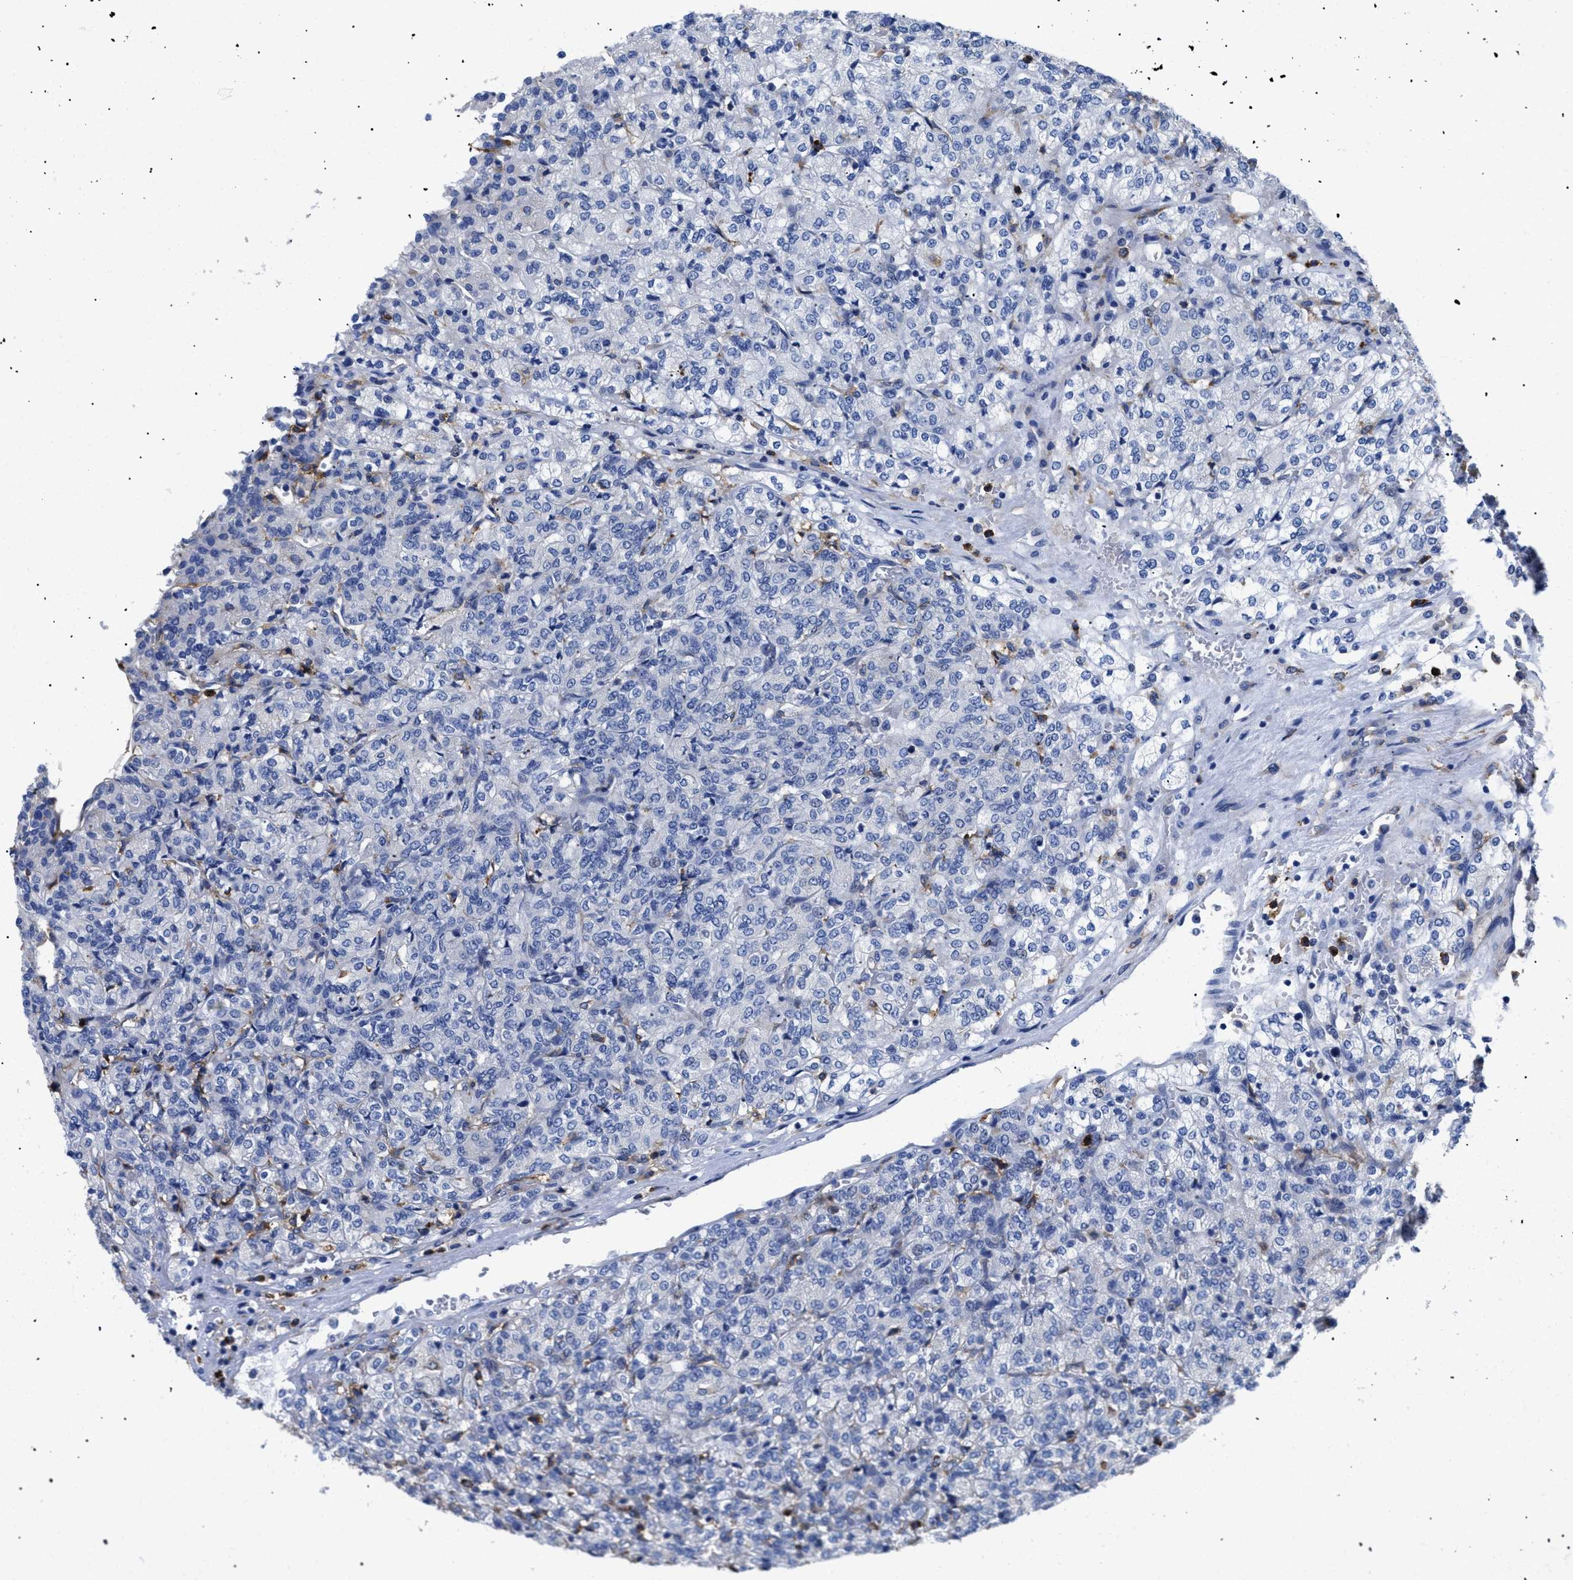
{"staining": {"intensity": "negative", "quantity": "none", "location": "none"}, "tissue": "renal cancer", "cell_type": "Tumor cells", "image_type": "cancer", "snomed": [{"axis": "morphology", "description": "Adenocarcinoma, NOS"}, {"axis": "topography", "description": "Kidney"}], "caption": "Immunohistochemistry (IHC) of renal adenocarcinoma demonstrates no expression in tumor cells. (DAB immunohistochemistry (IHC) with hematoxylin counter stain).", "gene": "HLA-DPA1", "patient": {"sex": "male", "age": 77}}